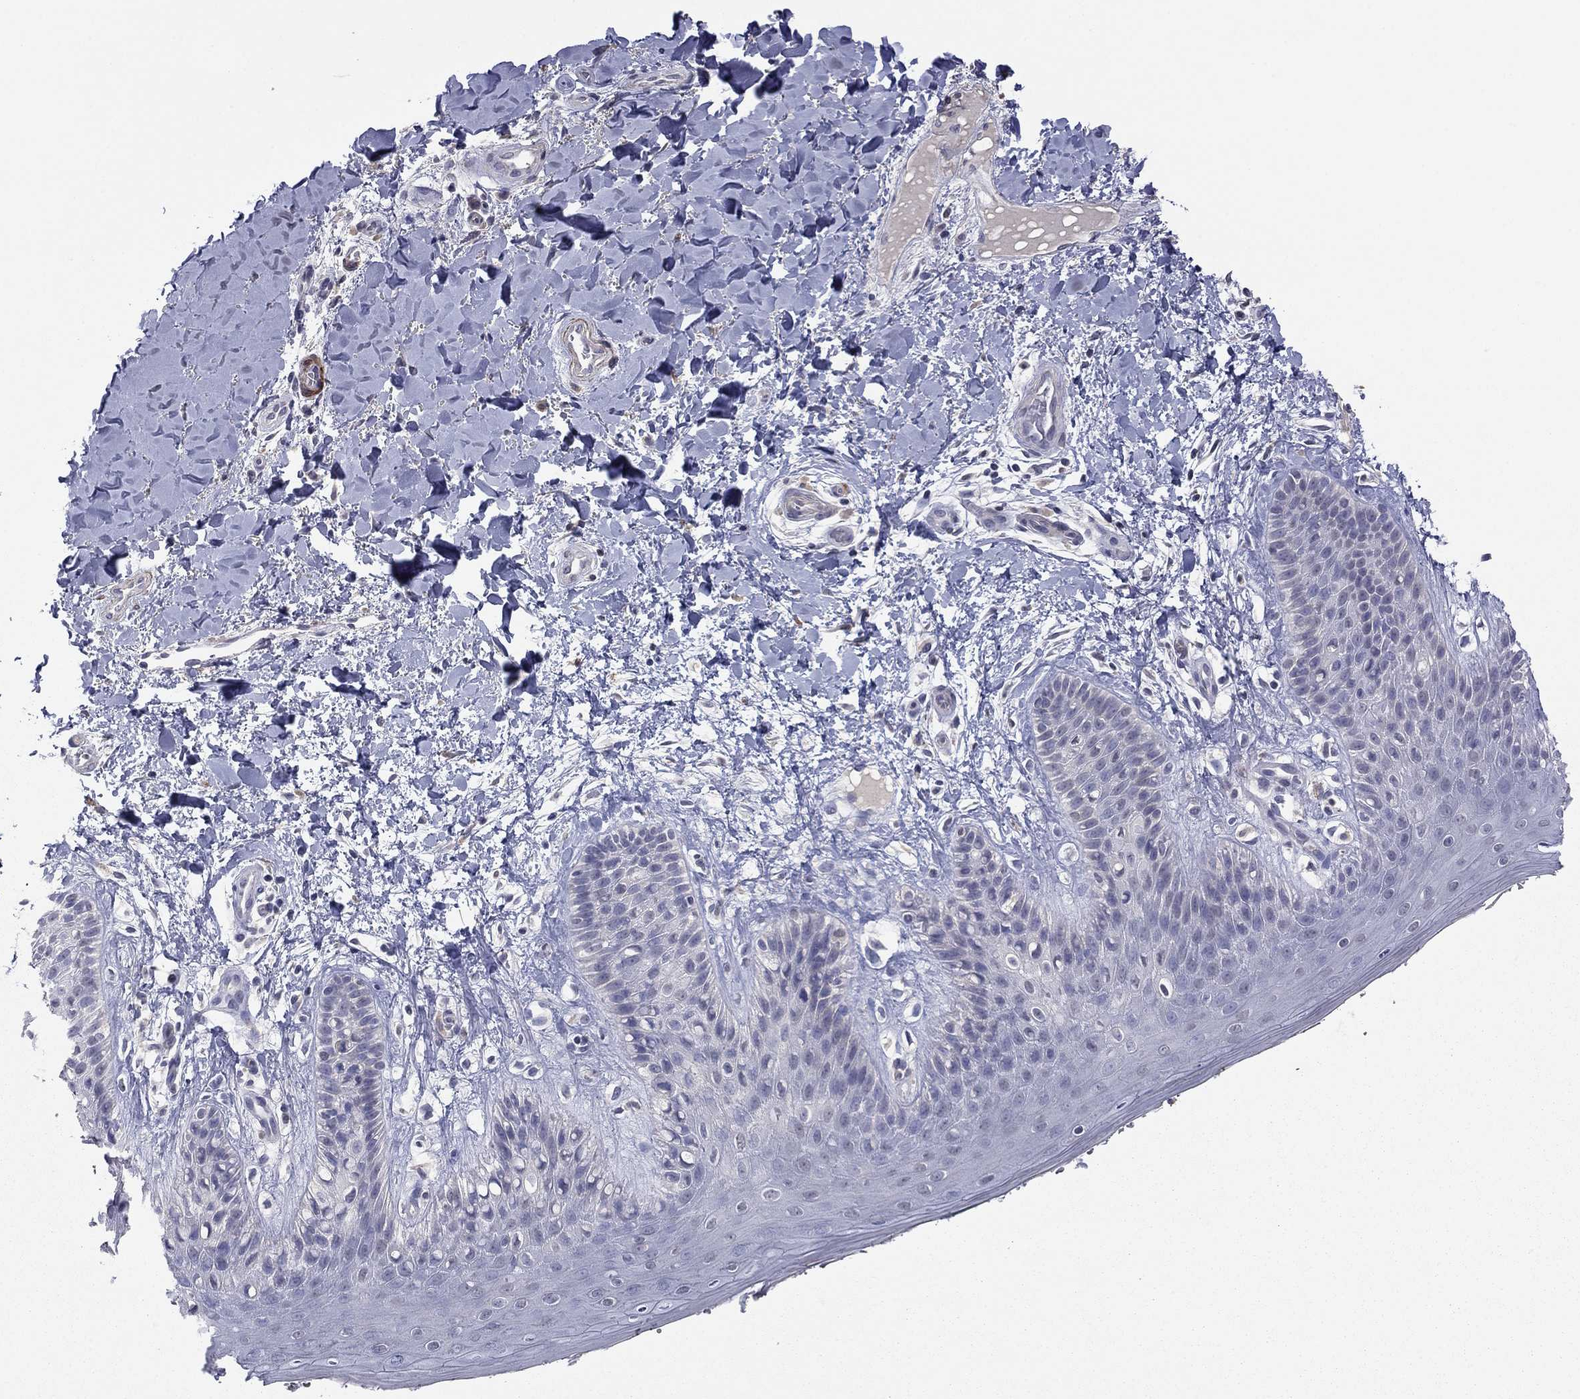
{"staining": {"intensity": "negative", "quantity": "none", "location": "none"}, "tissue": "skin", "cell_type": "Epidermal cells", "image_type": "normal", "snomed": [{"axis": "morphology", "description": "Normal tissue, NOS"}, {"axis": "topography", "description": "Anal"}], "caption": "Image shows no protein positivity in epidermal cells of unremarkable skin.", "gene": "IP6K3", "patient": {"sex": "male", "age": 36}}